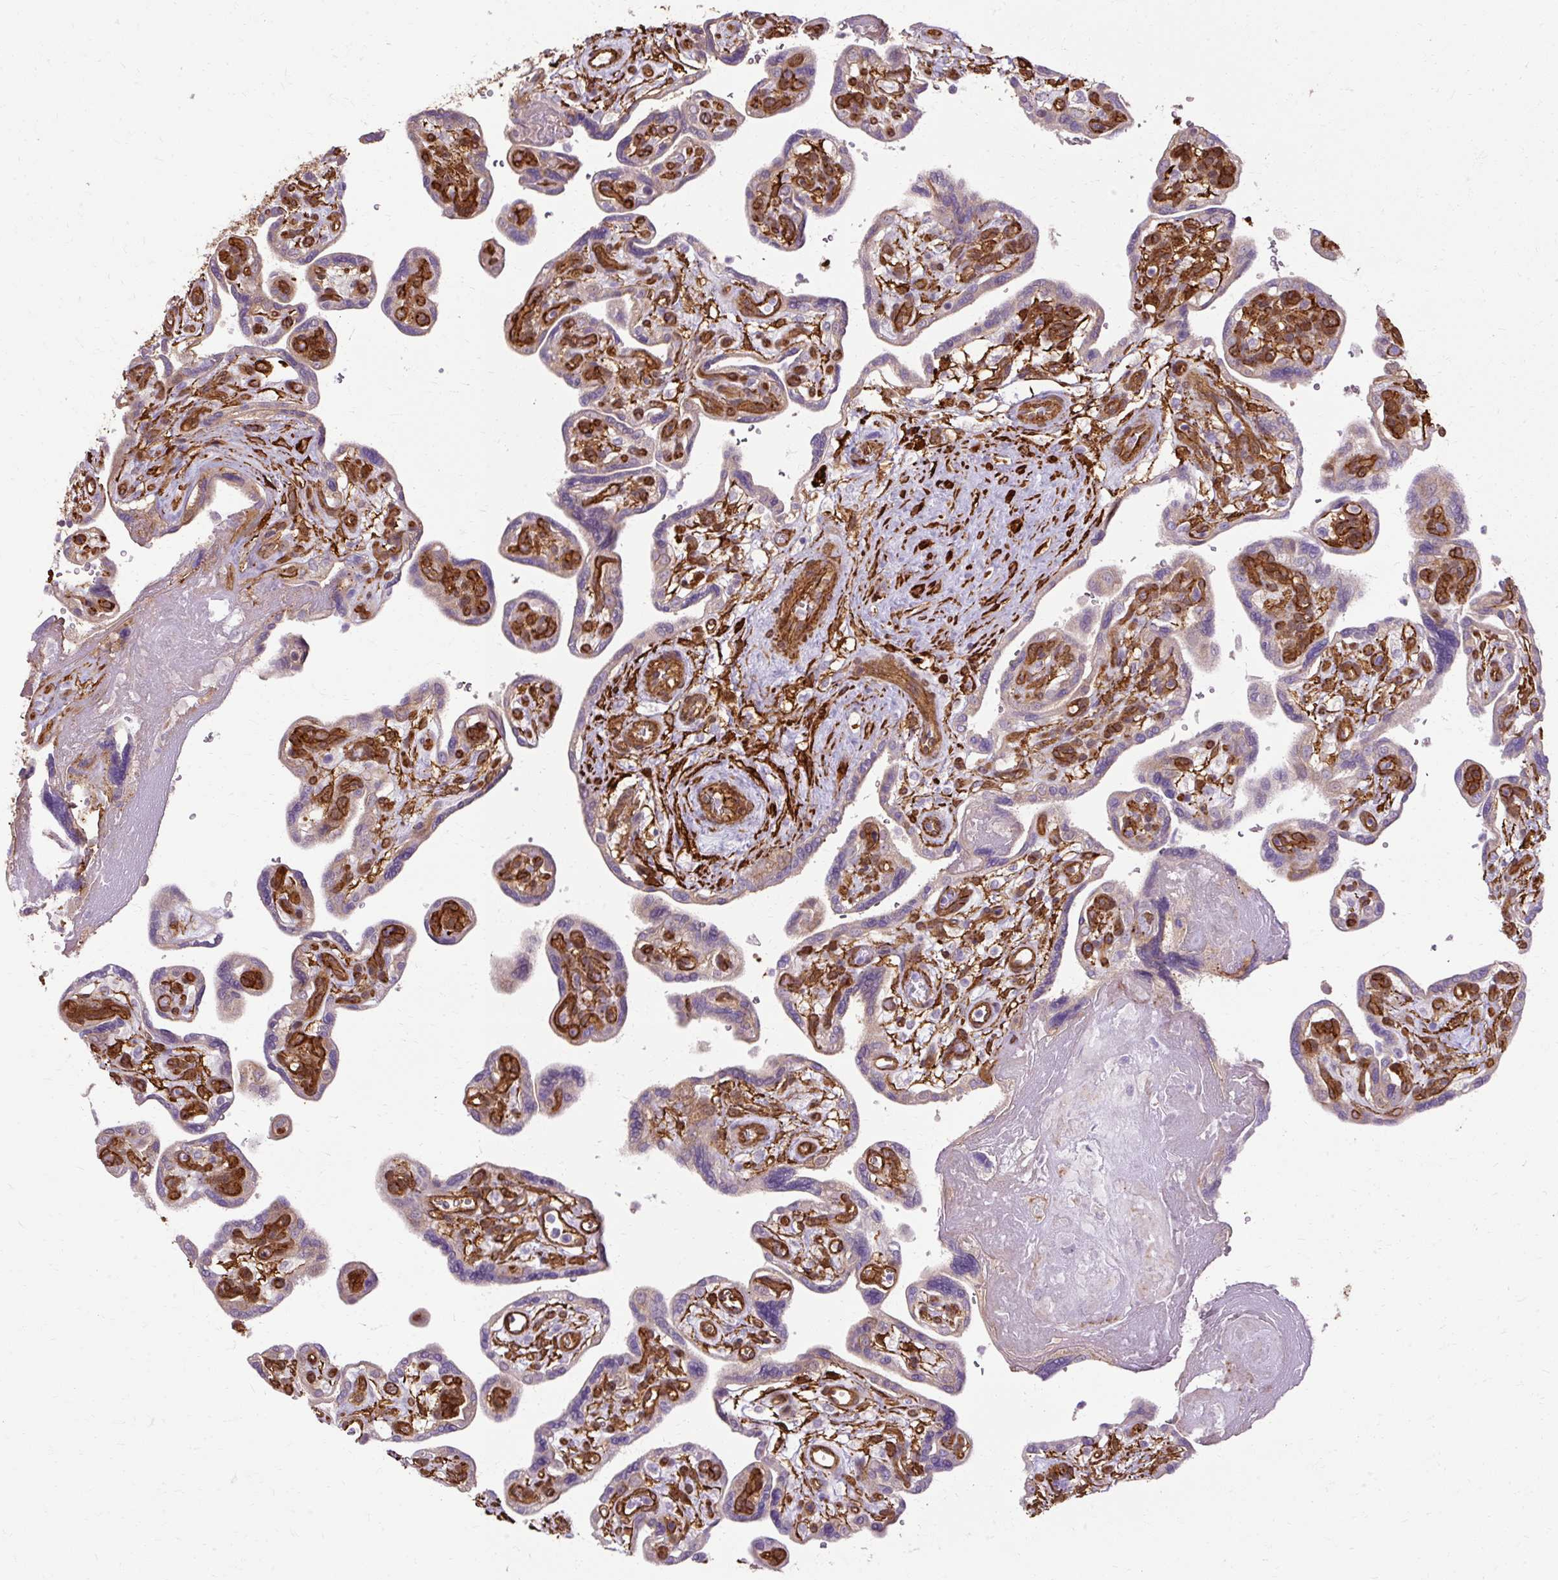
{"staining": {"intensity": "negative", "quantity": "none", "location": "none"}, "tissue": "placenta", "cell_type": "Decidual cells", "image_type": "normal", "snomed": [{"axis": "morphology", "description": "Normal tissue, NOS"}, {"axis": "topography", "description": "Placenta"}], "caption": "DAB (3,3'-diaminobenzidine) immunohistochemical staining of normal human placenta displays no significant positivity in decidual cells. (DAB immunohistochemistry (IHC) with hematoxylin counter stain).", "gene": "CNN3", "patient": {"sex": "female", "age": 39}}